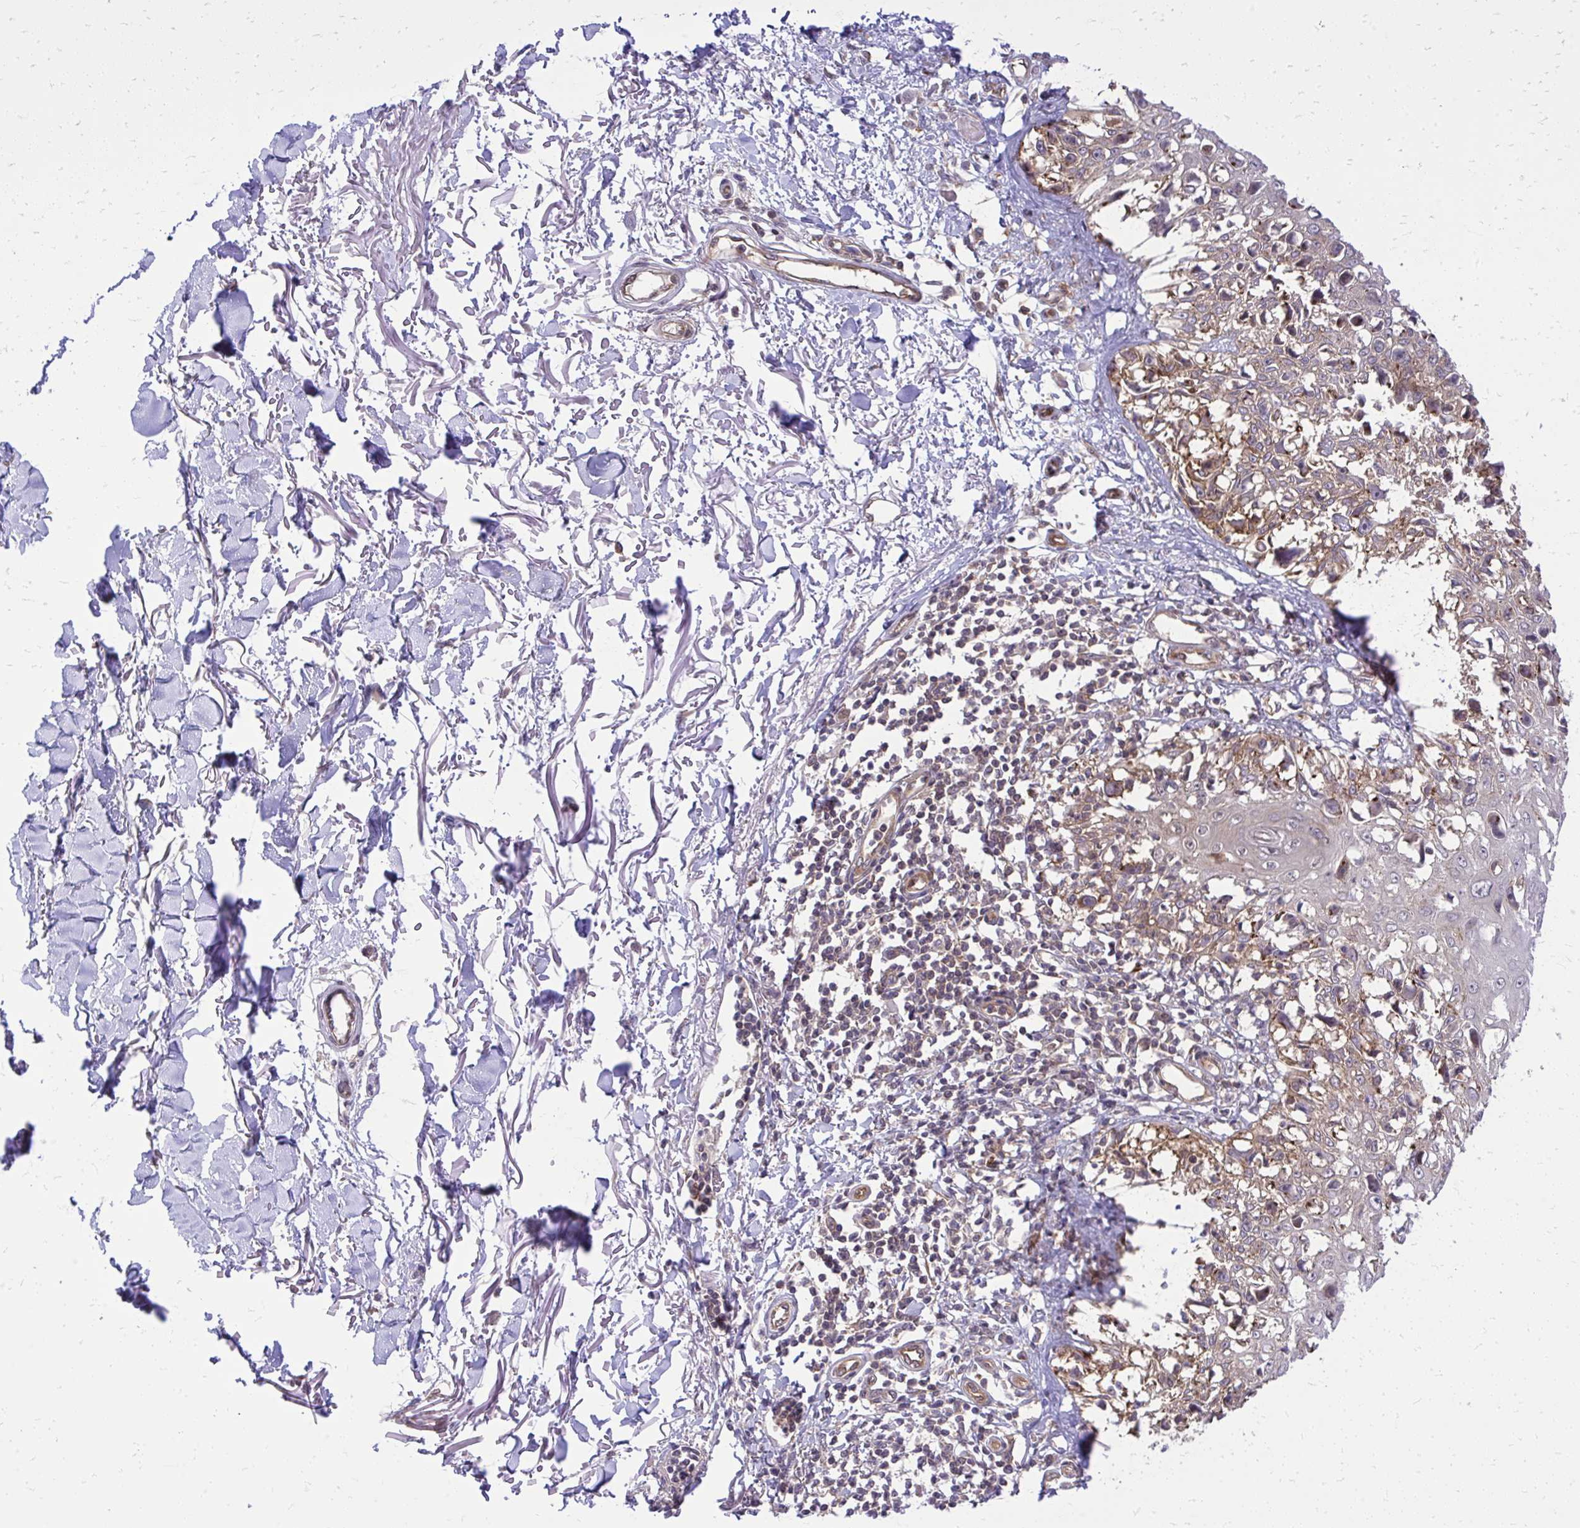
{"staining": {"intensity": "weak", "quantity": "25%-75%", "location": "cytoplasmic/membranous"}, "tissue": "melanoma", "cell_type": "Tumor cells", "image_type": "cancer", "snomed": [{"axis": "morphology", "description": "Malignant melanoma, NOS"}, {"axis": "topography", "description": "Skin"}], "caption": "Immunohistochemistry (DAB (3,3'-diaminobenzidine)) staining of human melanoma displays weak cytoplasmic/membranous protein expression in approximately 25%-75% of tumor cells. (DAB (3,3'-diaminobenzidine) = brown stain, brightfield microscopy at high magnification).", "gene": "PPP5C", "patient": {"sex": "male", "age": 73}}